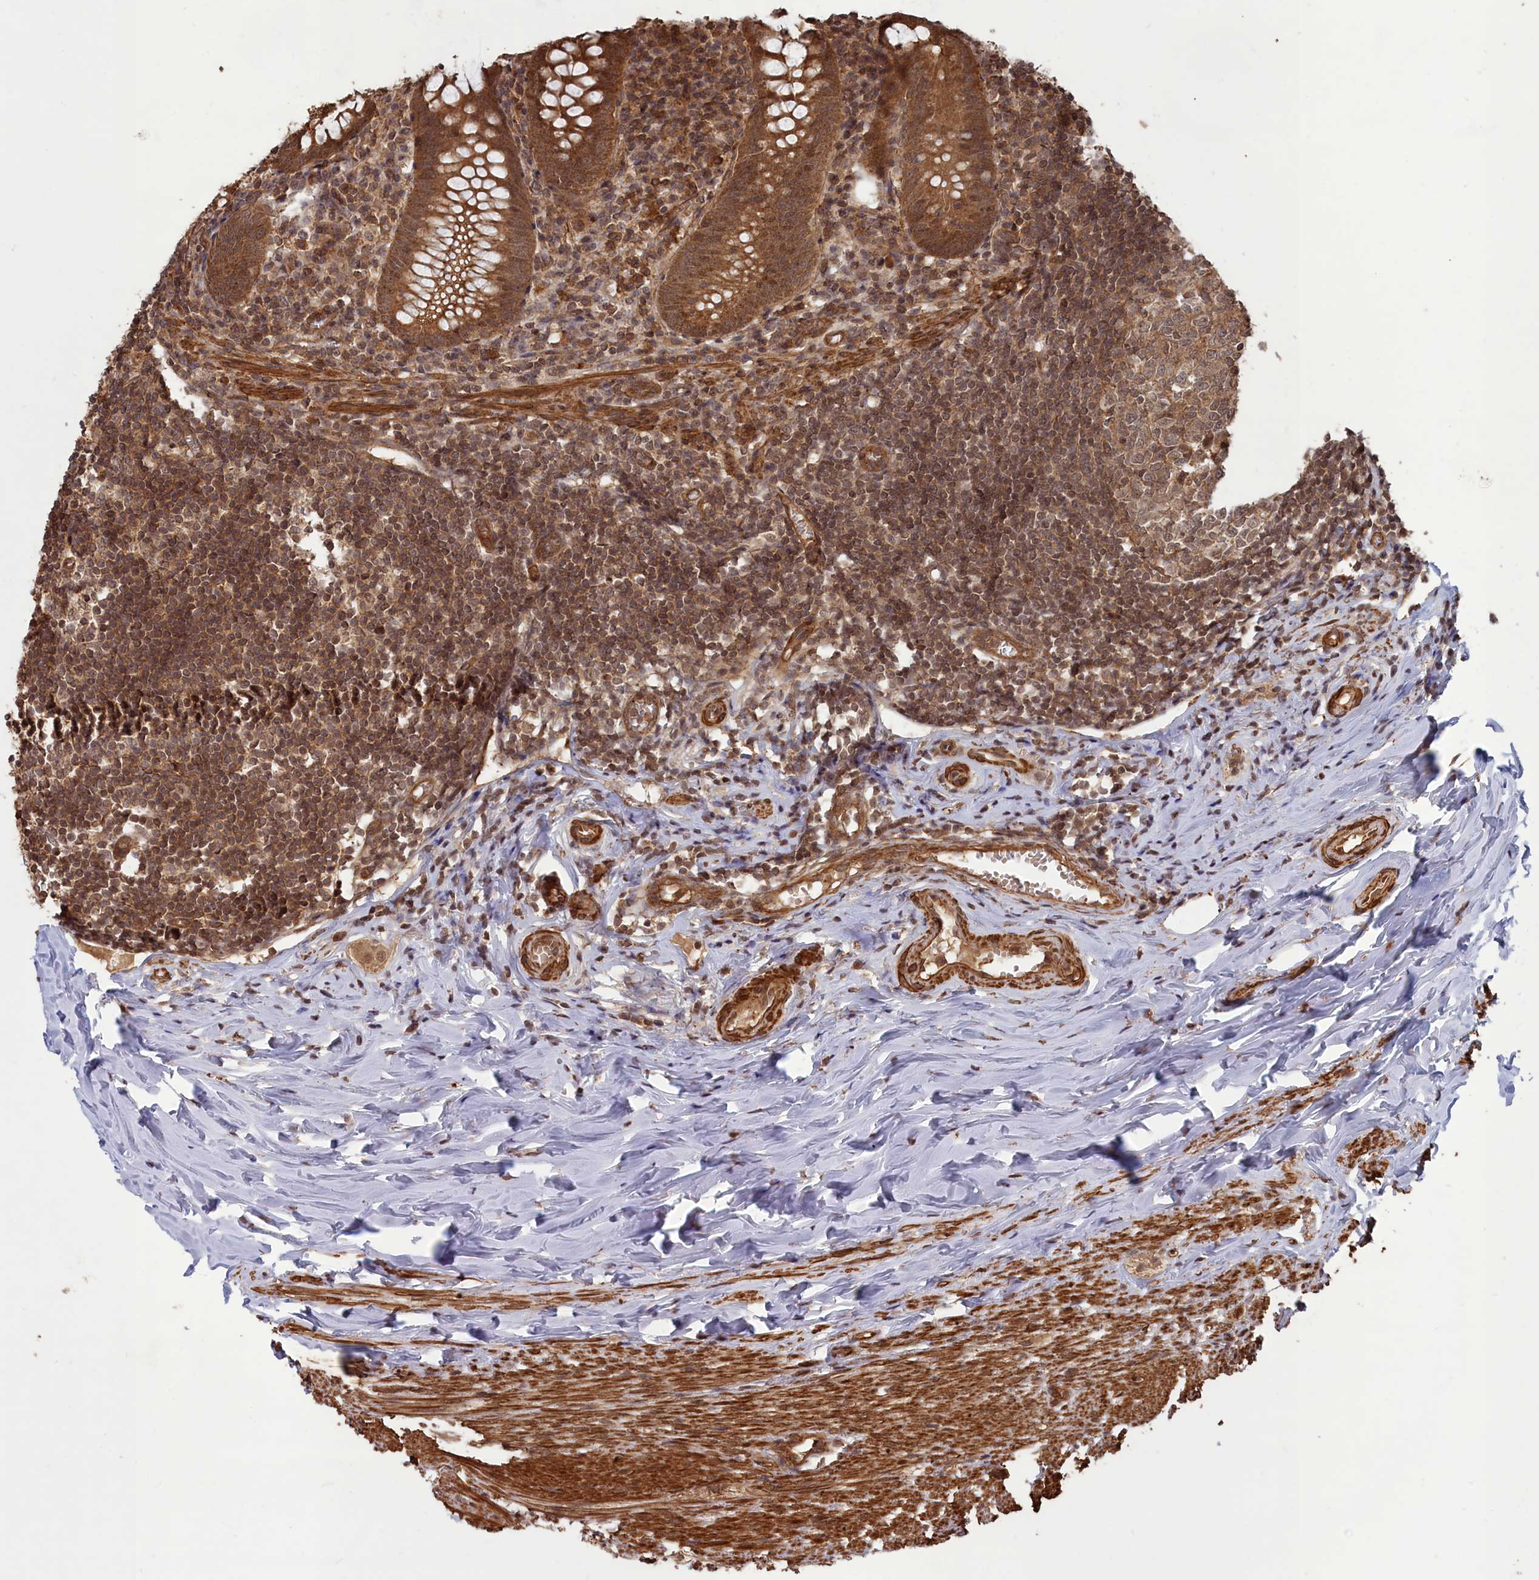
{"staining": {"intensity": "moderate", "quantity": ">75%", "location": "cytoplasmic/membranous,nuclear"}, "tissue": "appendix", "cell_type": "Glandular cells", "image_type": "normal", "snomed": [{"axis": "morphology", "description": "Normal tissue, NOS"}, {"axis": "topography", "description": "Appendix"}], "caption": "Moderate cytoplasmic/membranous,nuclear positivity is seen in approximately >75% of glandular cells in unremarkable appendix. The protein is stained brown, and the nuclei are stained in blue (DAB IHC with brightfield microscopy, high magnification).", "gene": "CCDC174", "patient": {"sex": "female", "age": 51}}